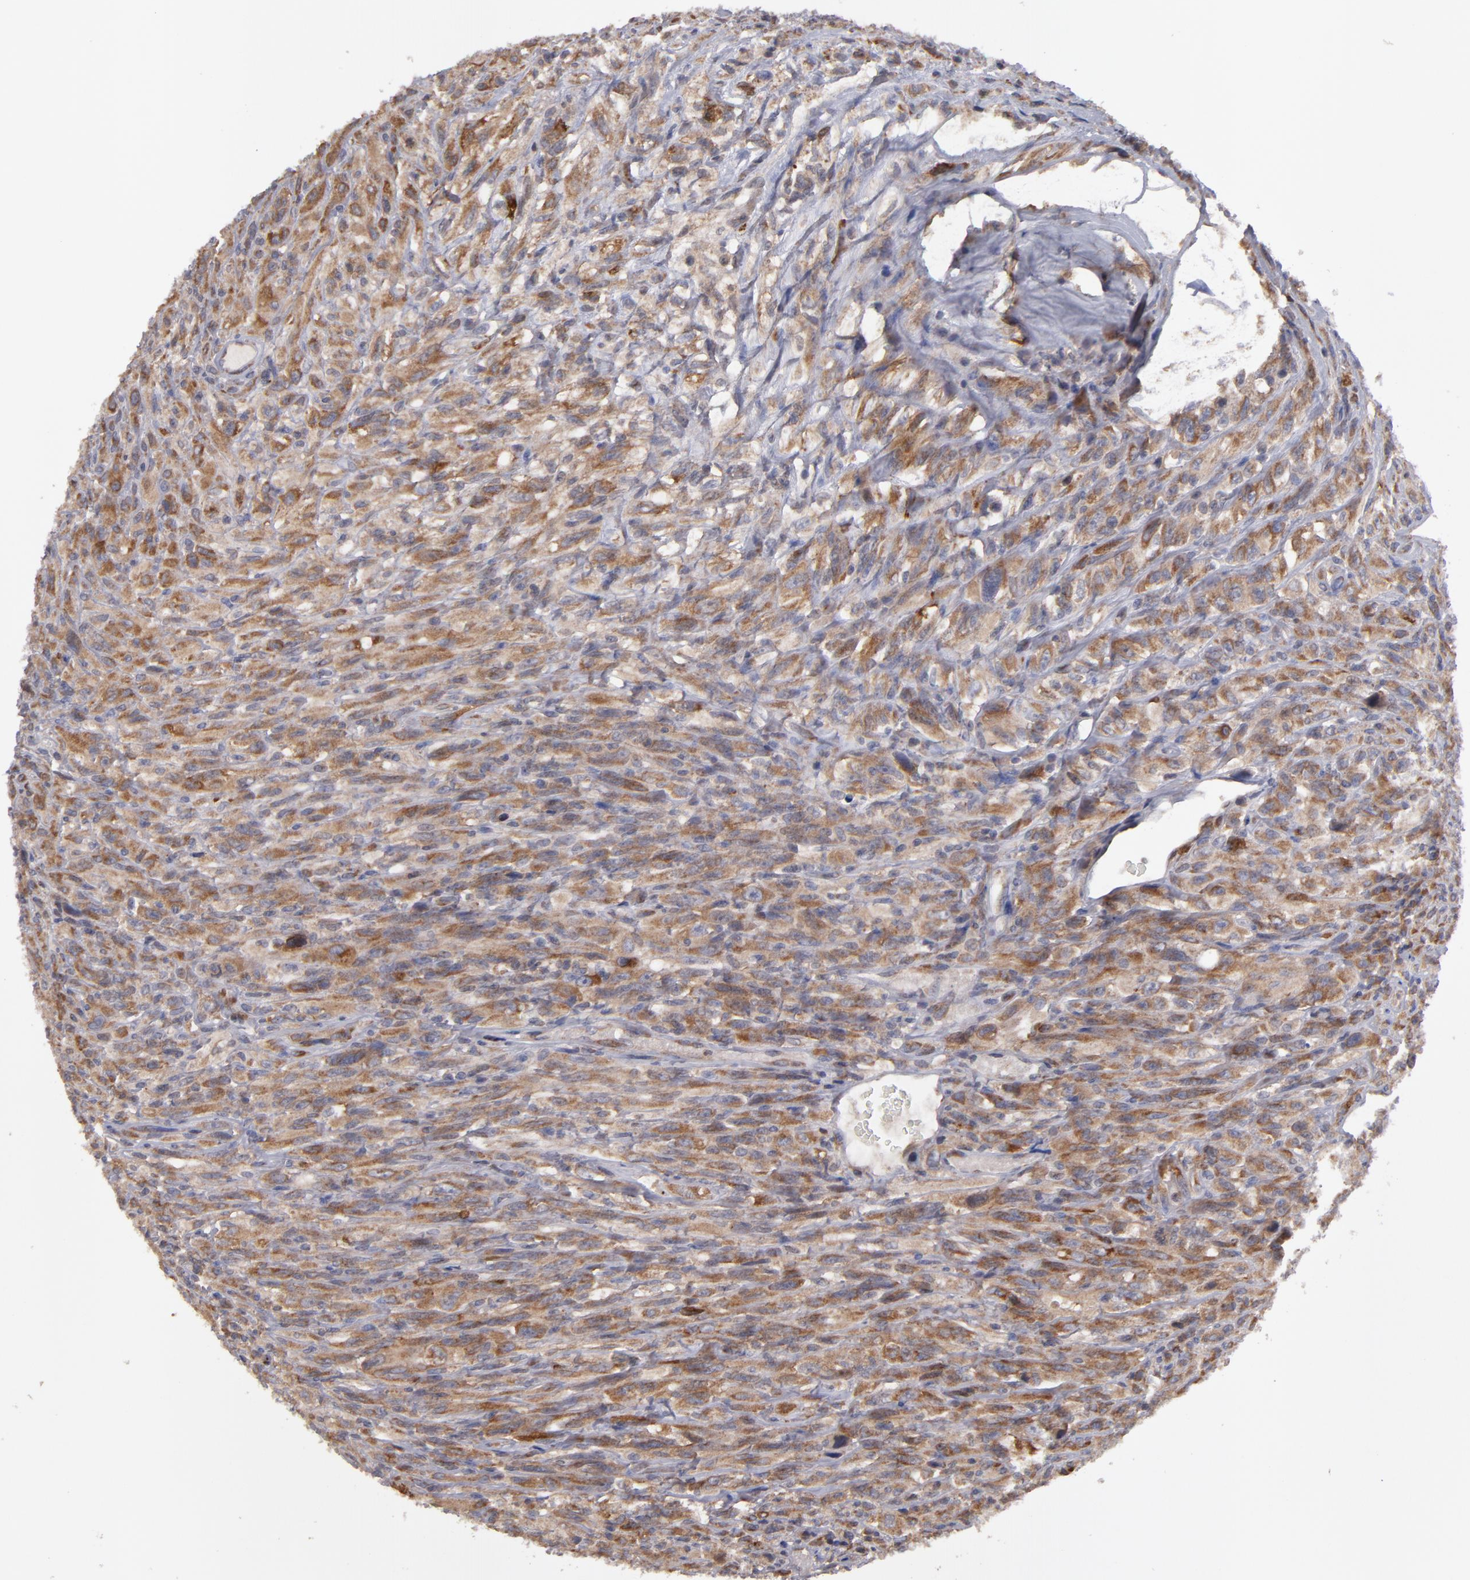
{"staining": {"intensity": "moderate", "quantity": ">75%", "location": "cytoplasmic/membranous"}, "tissue": "glioma", "cell_type": "Tumor cells", "image_type": "cancer", "snomed": [{"axis": "morphology", "description": "Glioma, malignant, High grade"}, {"axis": "topography", "description": "Brain"}], "caption": "This photomicrograph reveals immunohistochemistry (IHC) staining of high-grade glioma (malignant), with medium moderate cytoplasmic/membranous expression in about >75% of tumor cells.", "gene": "SND1", "patient": {"sex": "male", "age": 48}}